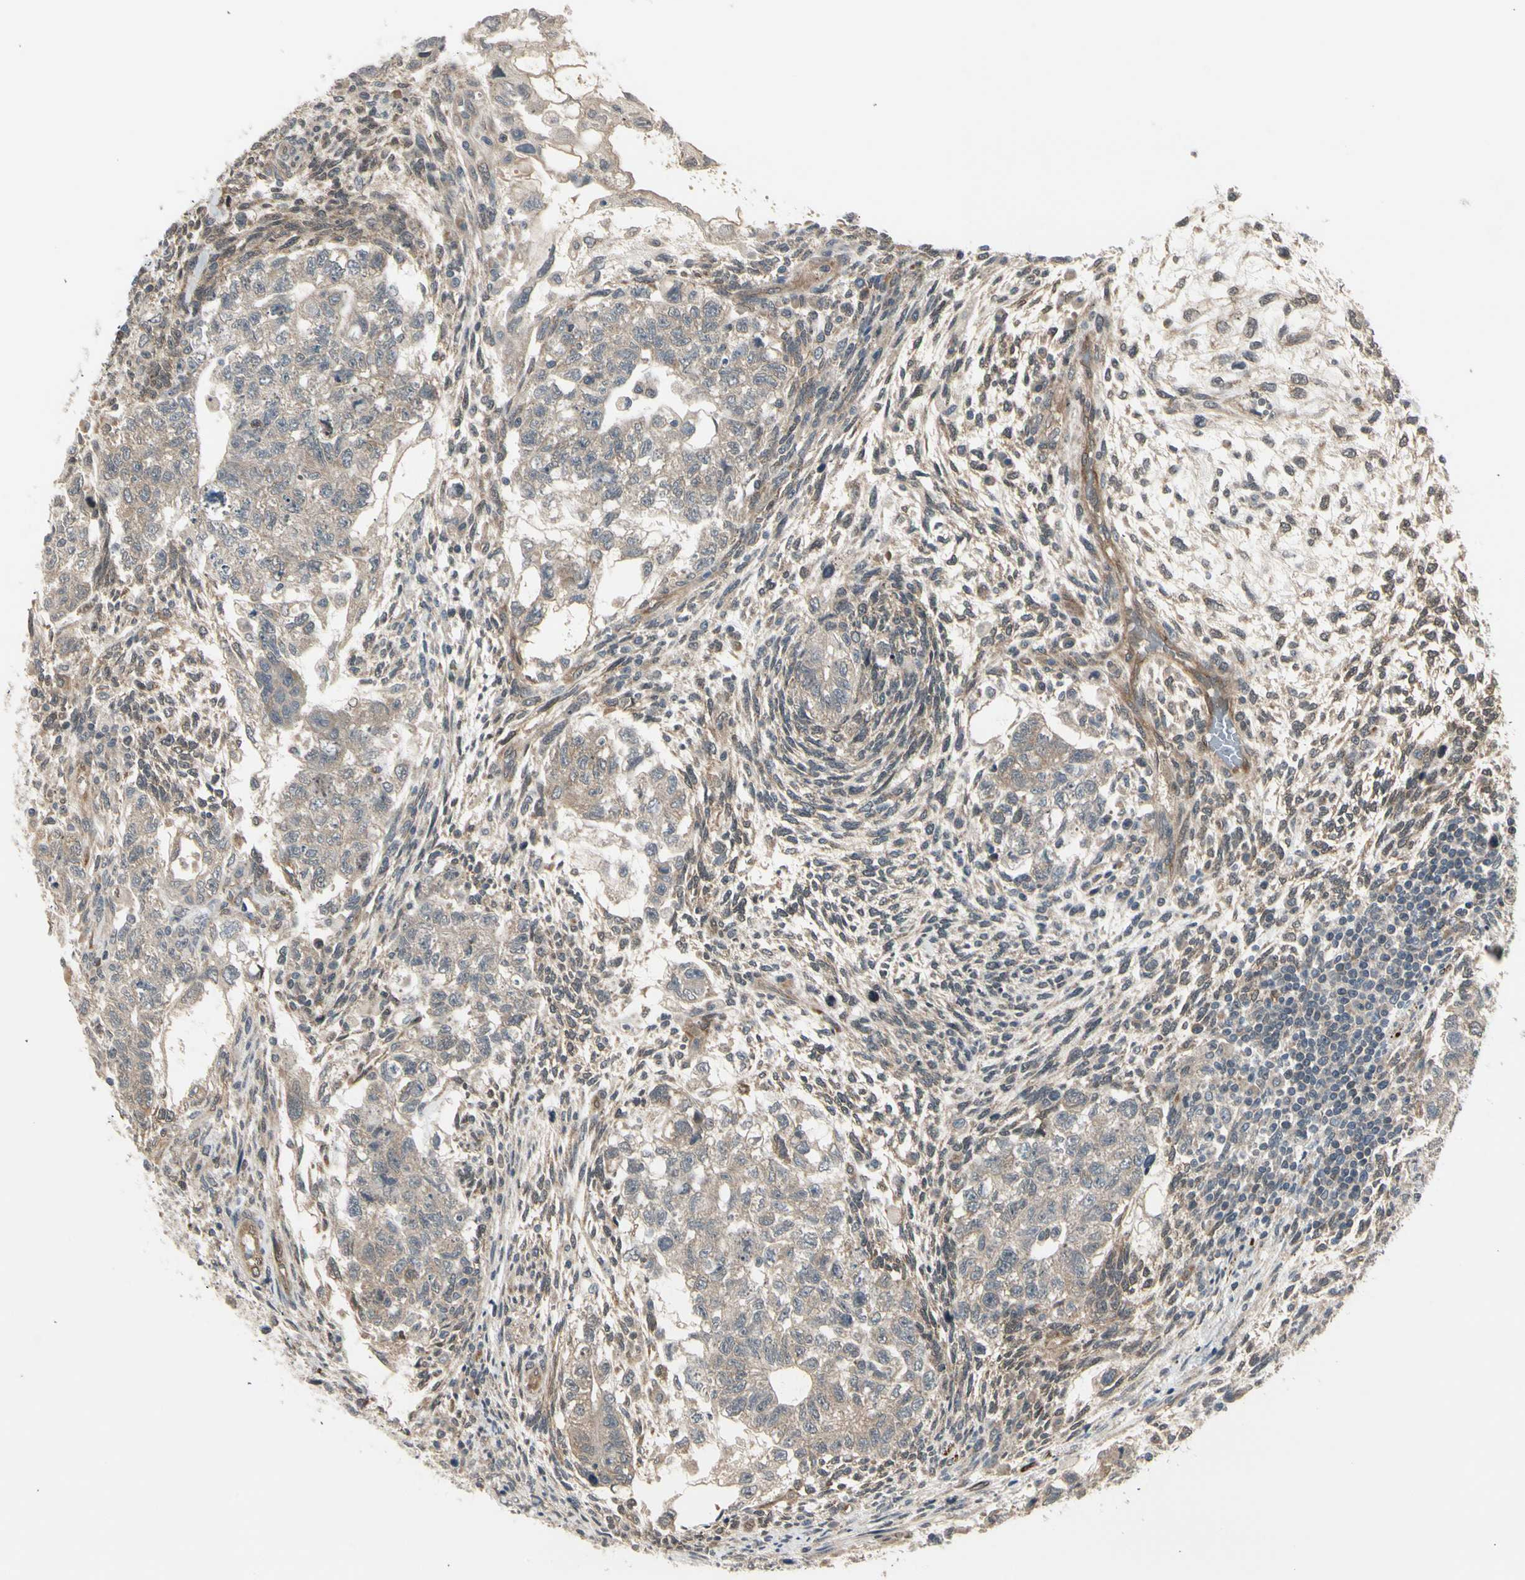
{"staining": {"intensity": "weak", "quantity": ">75%", "location": "cytoplasmic/membranous"}, "tissue": "testis cancer", "cell_type": "Tumor cells", "image_type": "cancer", "snomed": [{"axis": "morphology", "description": "Normal tissue, NOS"}, {"axis": "morphology", "description": "Carcinoma, Embryonal, NOS"}, {"axis": "topography", "description": "Testis"}], "caption": "This image displays immunohistochemistry staining of testis embryonal carcinoma, with low weak cytoplasmic/membranous positivity in approximately >75% of tumor cells.", "gene": "SVBP", "patient": {"sex": "male", "age": 36}}